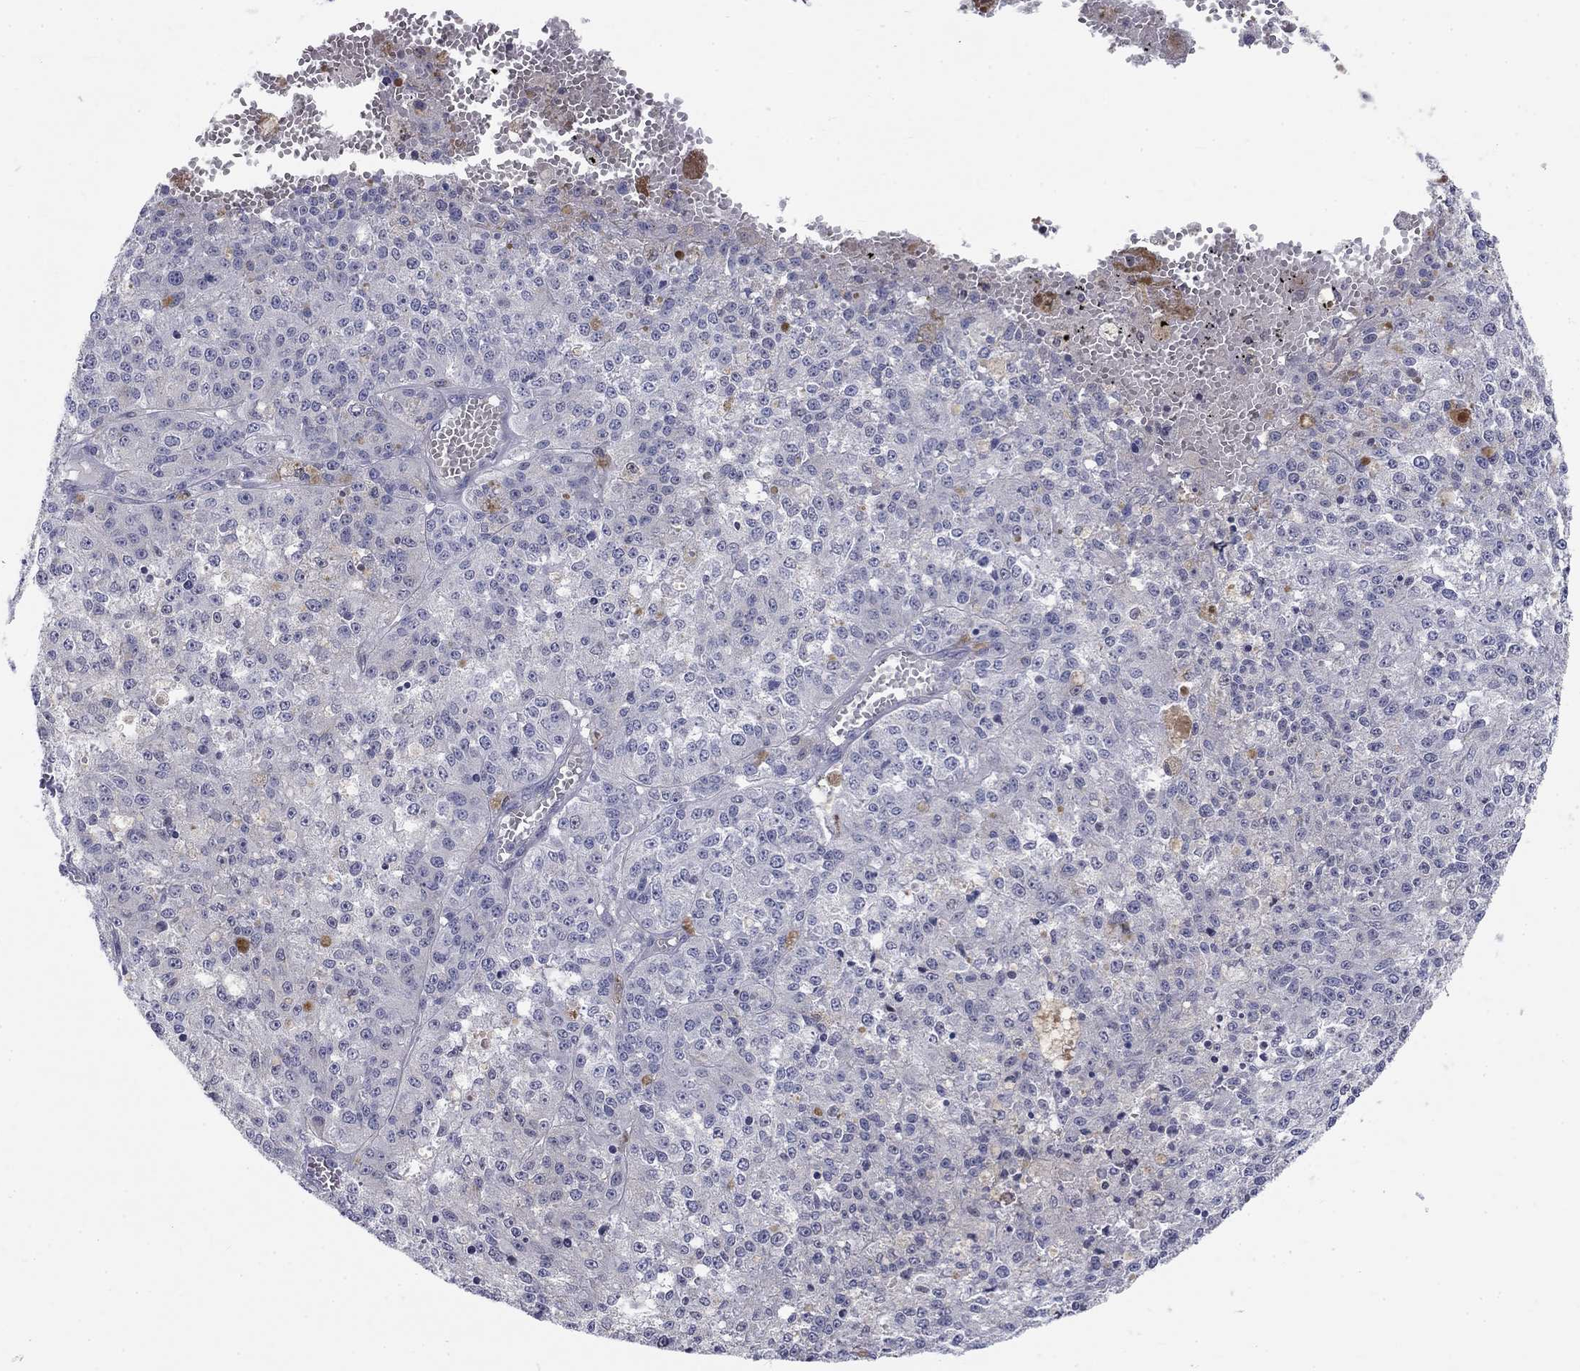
{"staining": {"intensity": "negative", "quantity": "none", "location": "none"}, "tissue": "melanoma", "cell_type": "Tumor cells", "image_type": "cancer", "snomed": [{"axis": "morphology", "description": "Malignant melanoma, Metastatic site"}, {"axis": "topography", "description": "Lymph node"}], "caption": "Micrograph shows no significant protein expression in tumor cells of melanoma.", "gene": "EGFLAM", "patient": {"sex": "female", "age": 64}}